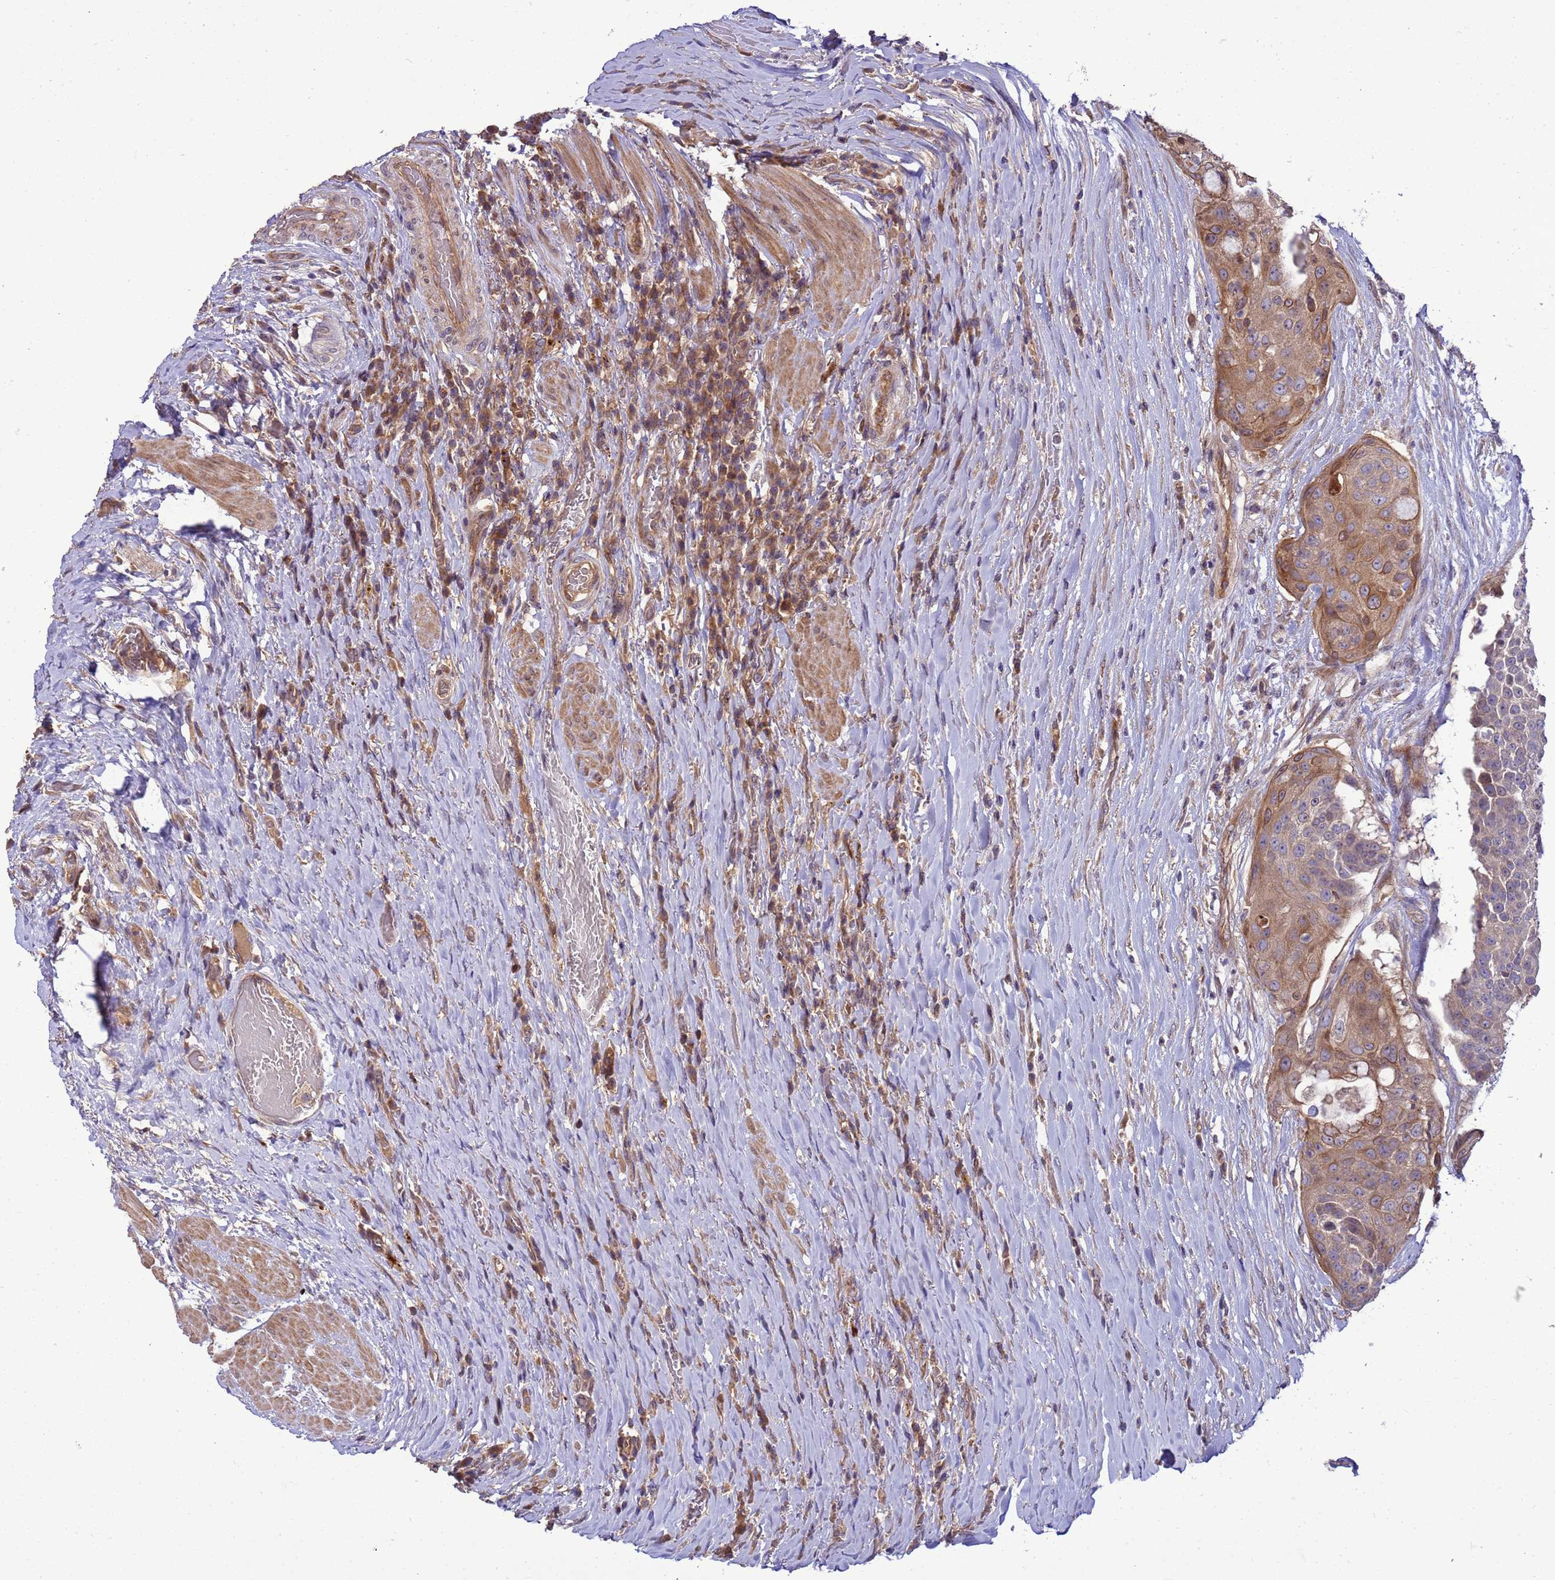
{"staining": {"intensity": "moderate", "quantity": "25%-75%", "location": "cytoplasmic/membranous"}, "tissue": "urothelial cancer", "cell_type": "Tumor cells", "image_type": "cancer", "snomed": [{"axis": "morphology", "description": "Urothelial carcinoma, High grade"}, {"axis": "topography", "description": "Urinary bladder"}], "caption": "Tumor cells exhibit moderate cytoplasmic/membranous positivity in about 25%-75% of cells in urothelial cancer.", "gene": "SMCO3", "patient": {"sex": "female", "age": 63}}